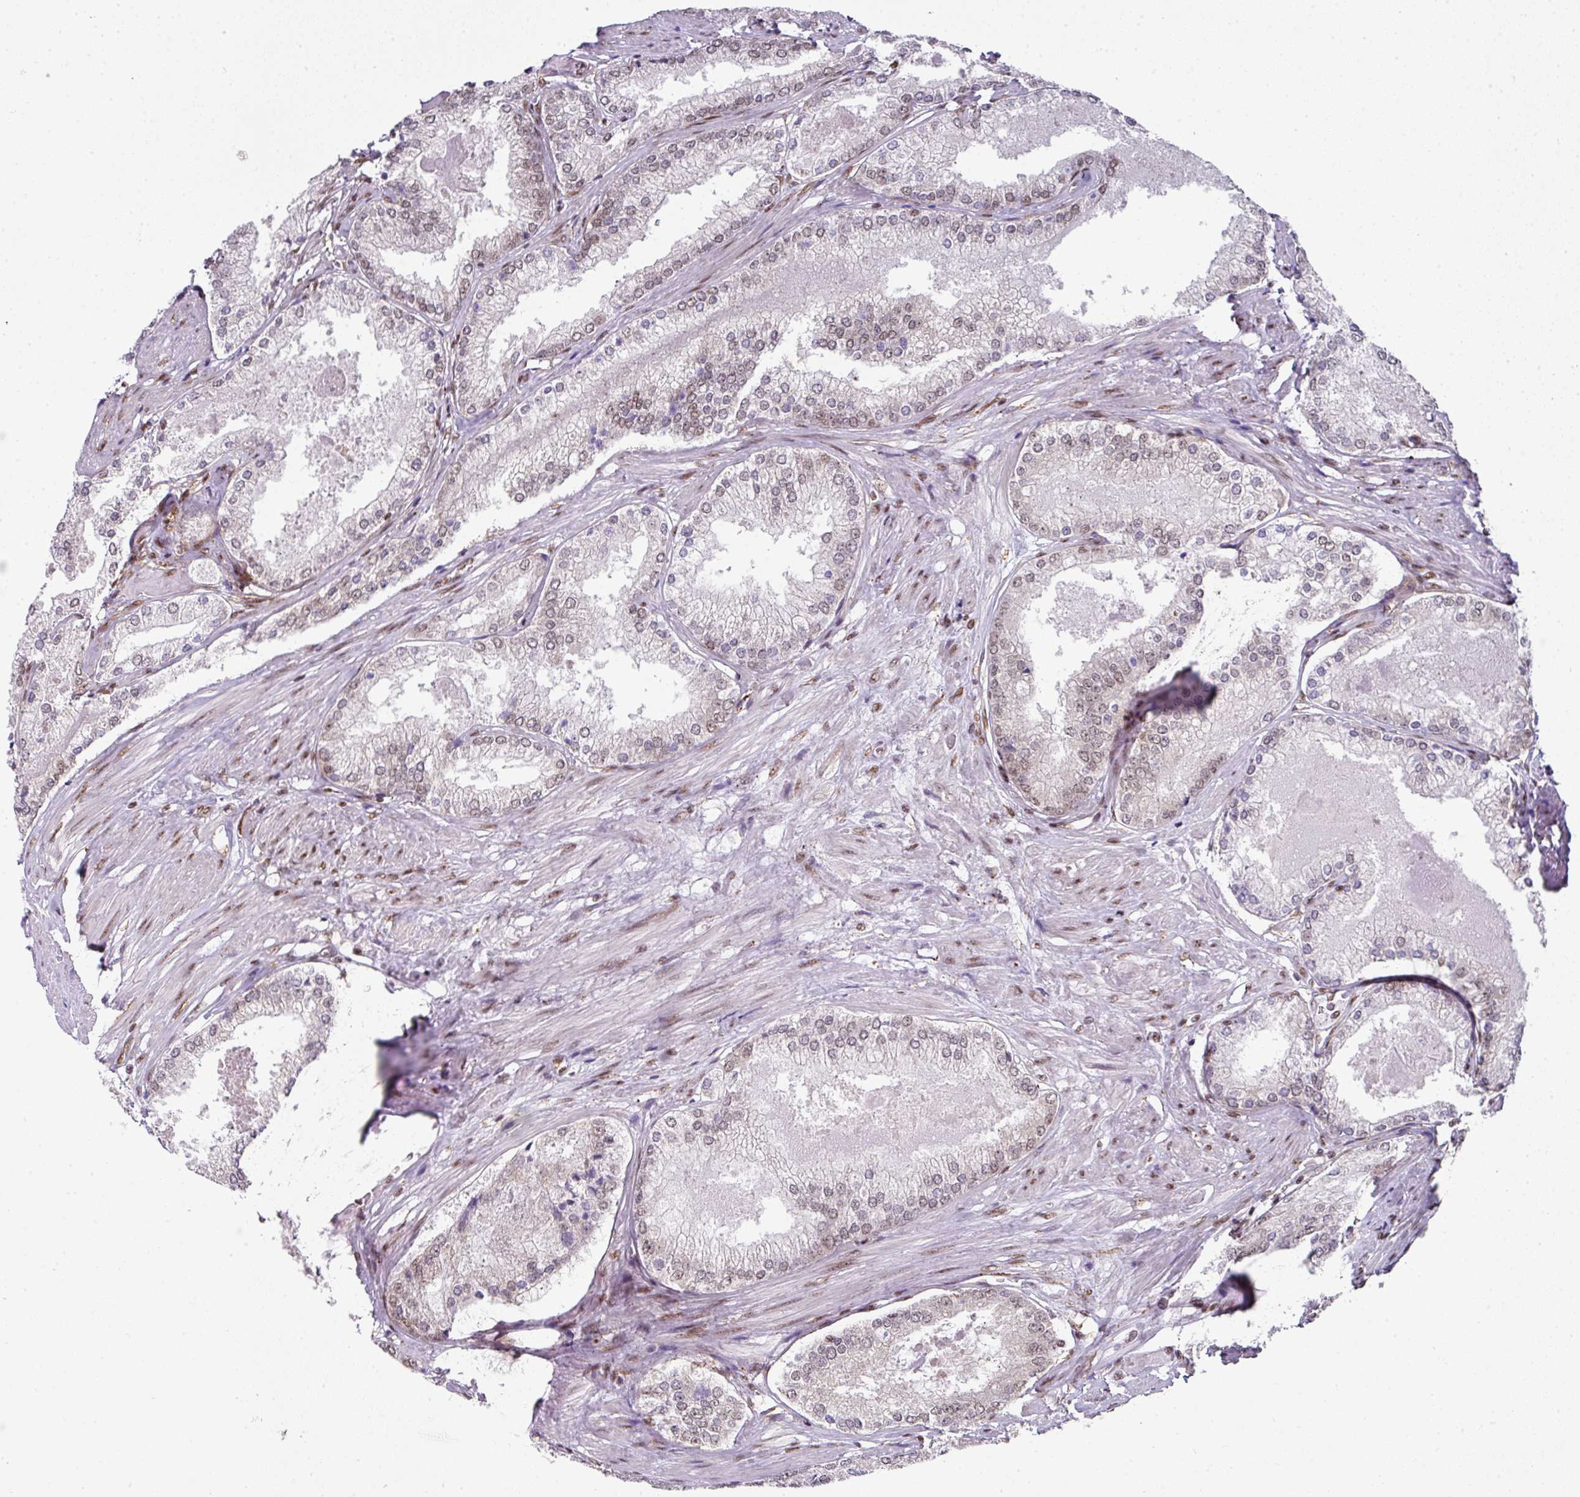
{"staining": {"intensity": "moderate", "quantity": "25%-75%", "location": "nuclear"}, "tissue": "prostate cancer", "cell_type": "Tumor cells", "image_type": "cancer", "snomed": [{"axis": "morphology", "description": "Adenocarcinoma, Low grade"}, {"axis": "topography", "description": "Prostate"}], "caption": "IHC of prostate cancer exhibits medium levels of moderate nuclear staining in about 25%-75% of tumor cells.", "gene": "NFYA", "patient": {"sex": "male", "age": 68}}